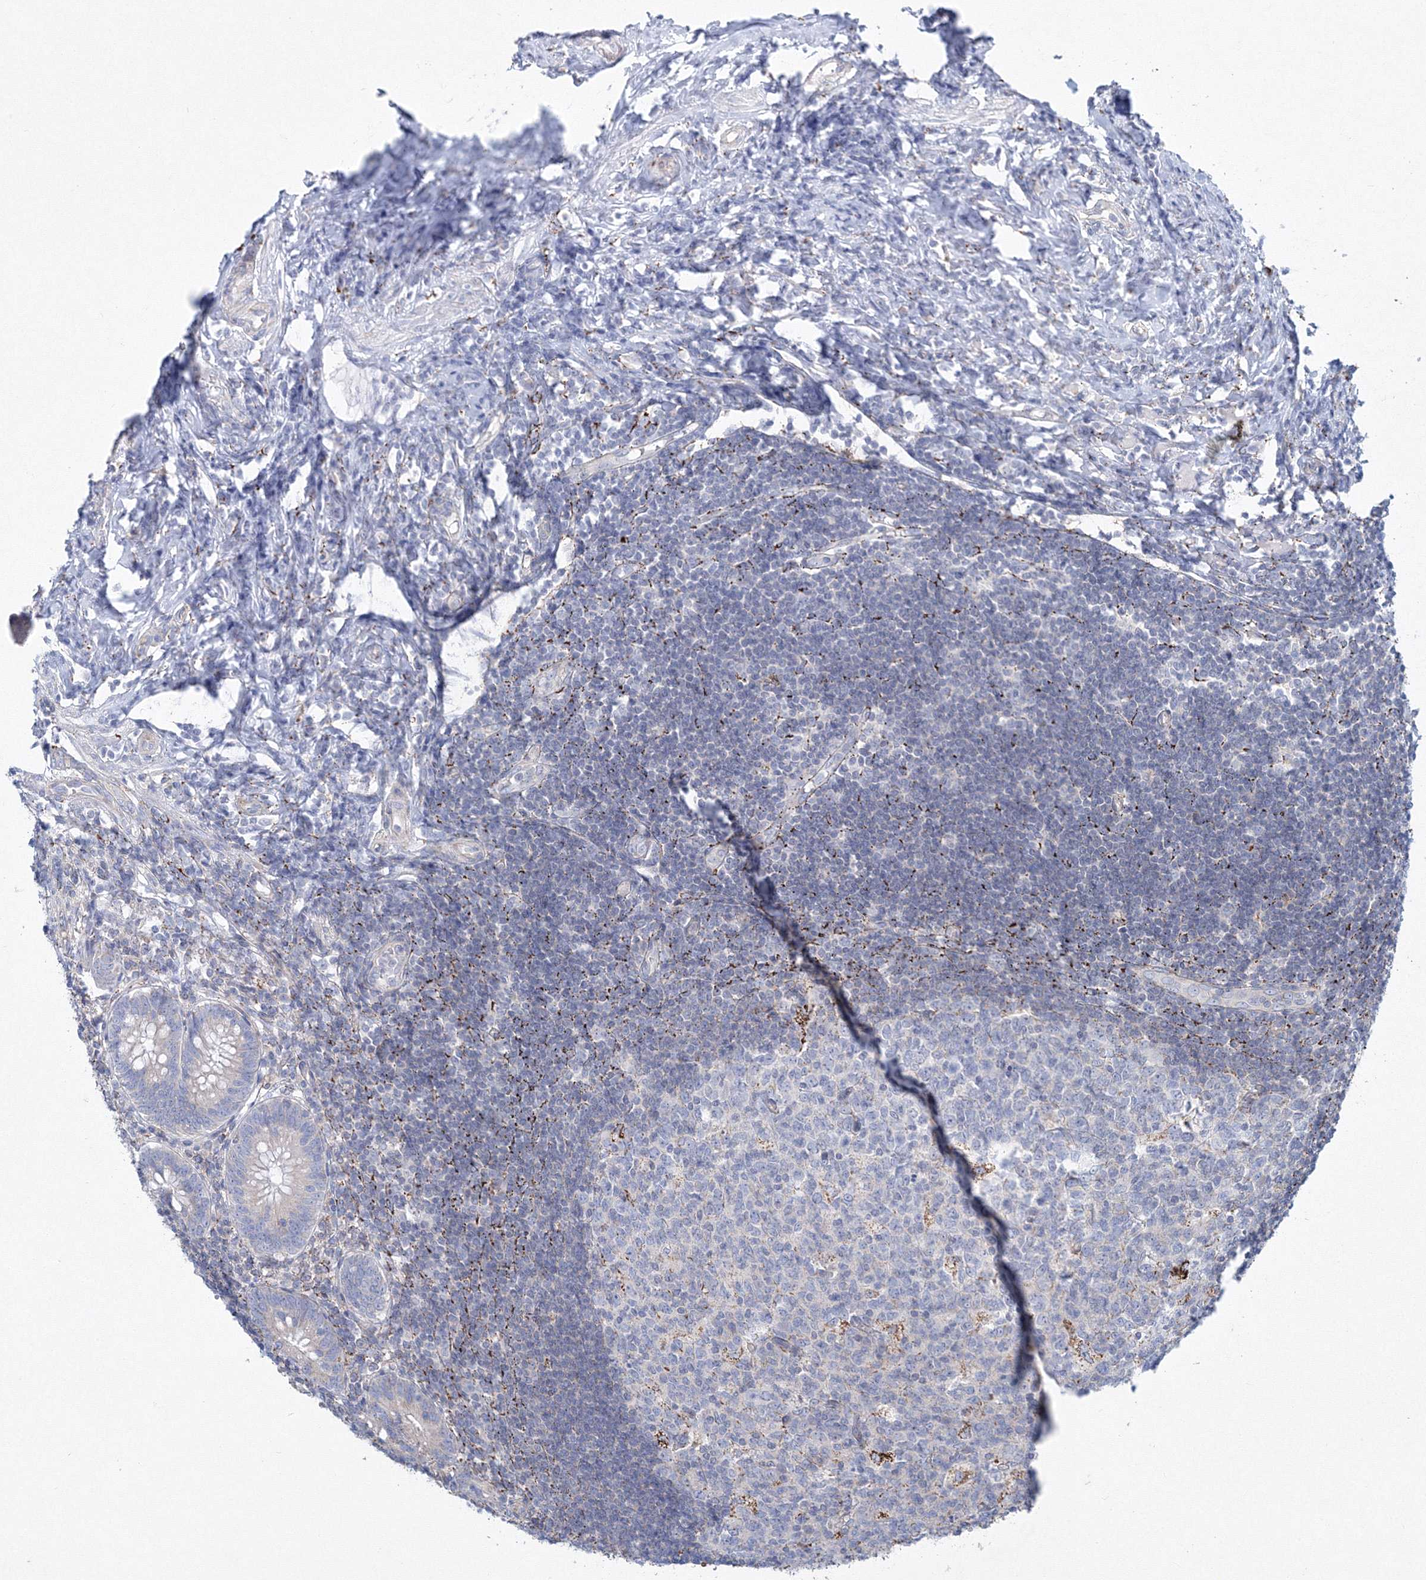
{"staining": {"intensity": "negative", "quantity": "none", "location": "none"}, "tissue": "appendix", "cell_type": "Glandular cells", "image_type": "normal", "snomed": [{"axis": "morphology", "description": "Normal tissue, NOS"}, {"axis": "topography", "description": "Appendix"}], "caption": "IHC of benign appendix displays no staining in glandular cells. The staining was performed using DAB (3,3'-diaminobenzidine) to visualize the protein expression in brown, while the nuclei were stained in blue with hematoxylin (Magnification: 20x).", "gene": "WDR49", "patient": {"sex": "female", "age": 54}}